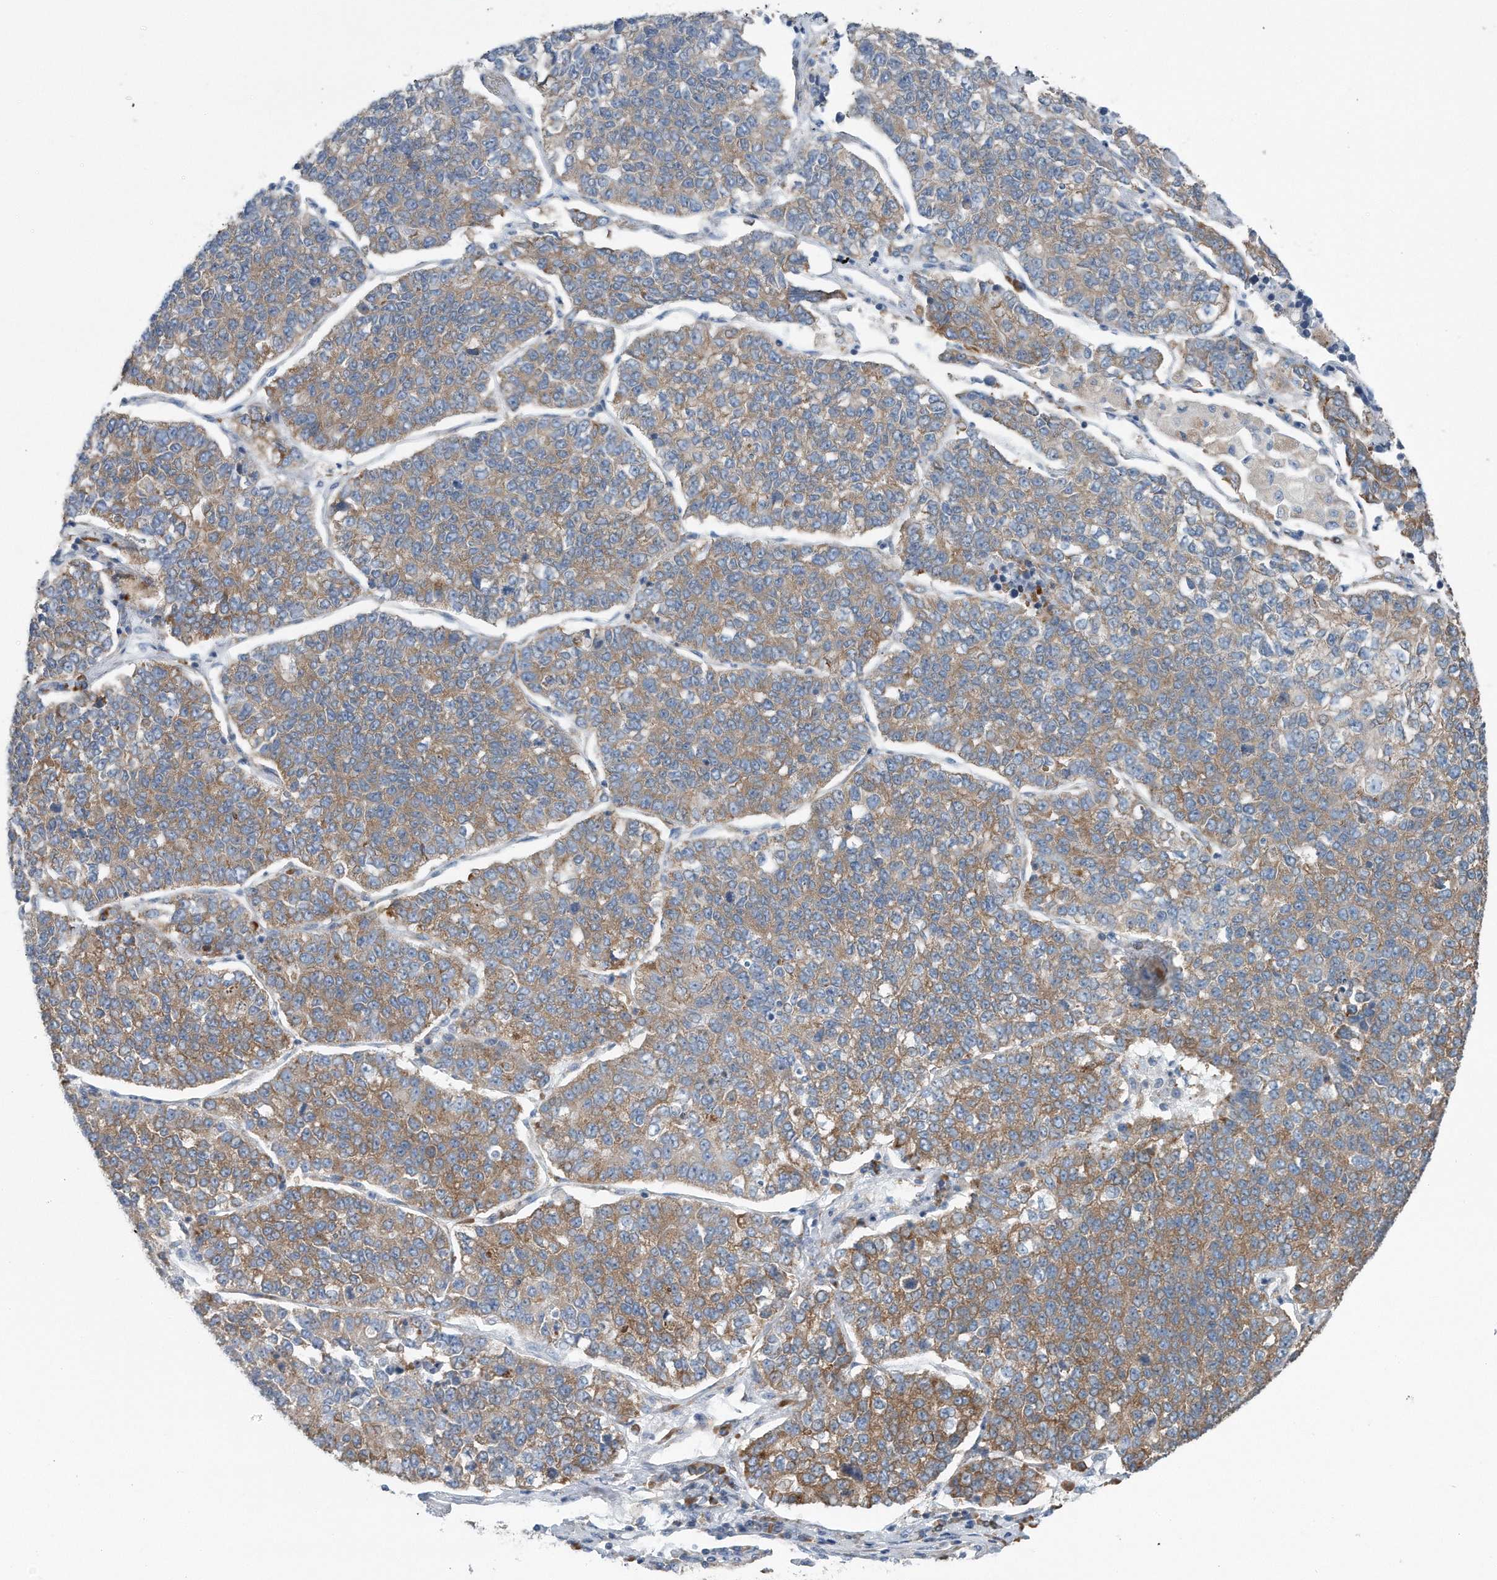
{"staining": {"intensity": "moderate", "quantity": ">75%", "location": "cytoplasmic/membranous"}, "tissue": "lung cancer", "cell_type": "Tumor cells", "image_type": "cancer", "snomed": [{"axis": "morphology", "description": "Adenocarcinoma, NOS"}, {"axis": "topography", "description": "Lung"}], "caption": "Immunohistochemical staining of human lung adenocarcinoma displays medium levels of moderate cytoplasmic/membranous staining in about >75% of tumor cells. Immunohistochemistry (ihc) stains the protein of interest in brown and the nuclei are stained blue.", "gene": "RPL26L1", "patient": {"sex": "male", "age": 49}}